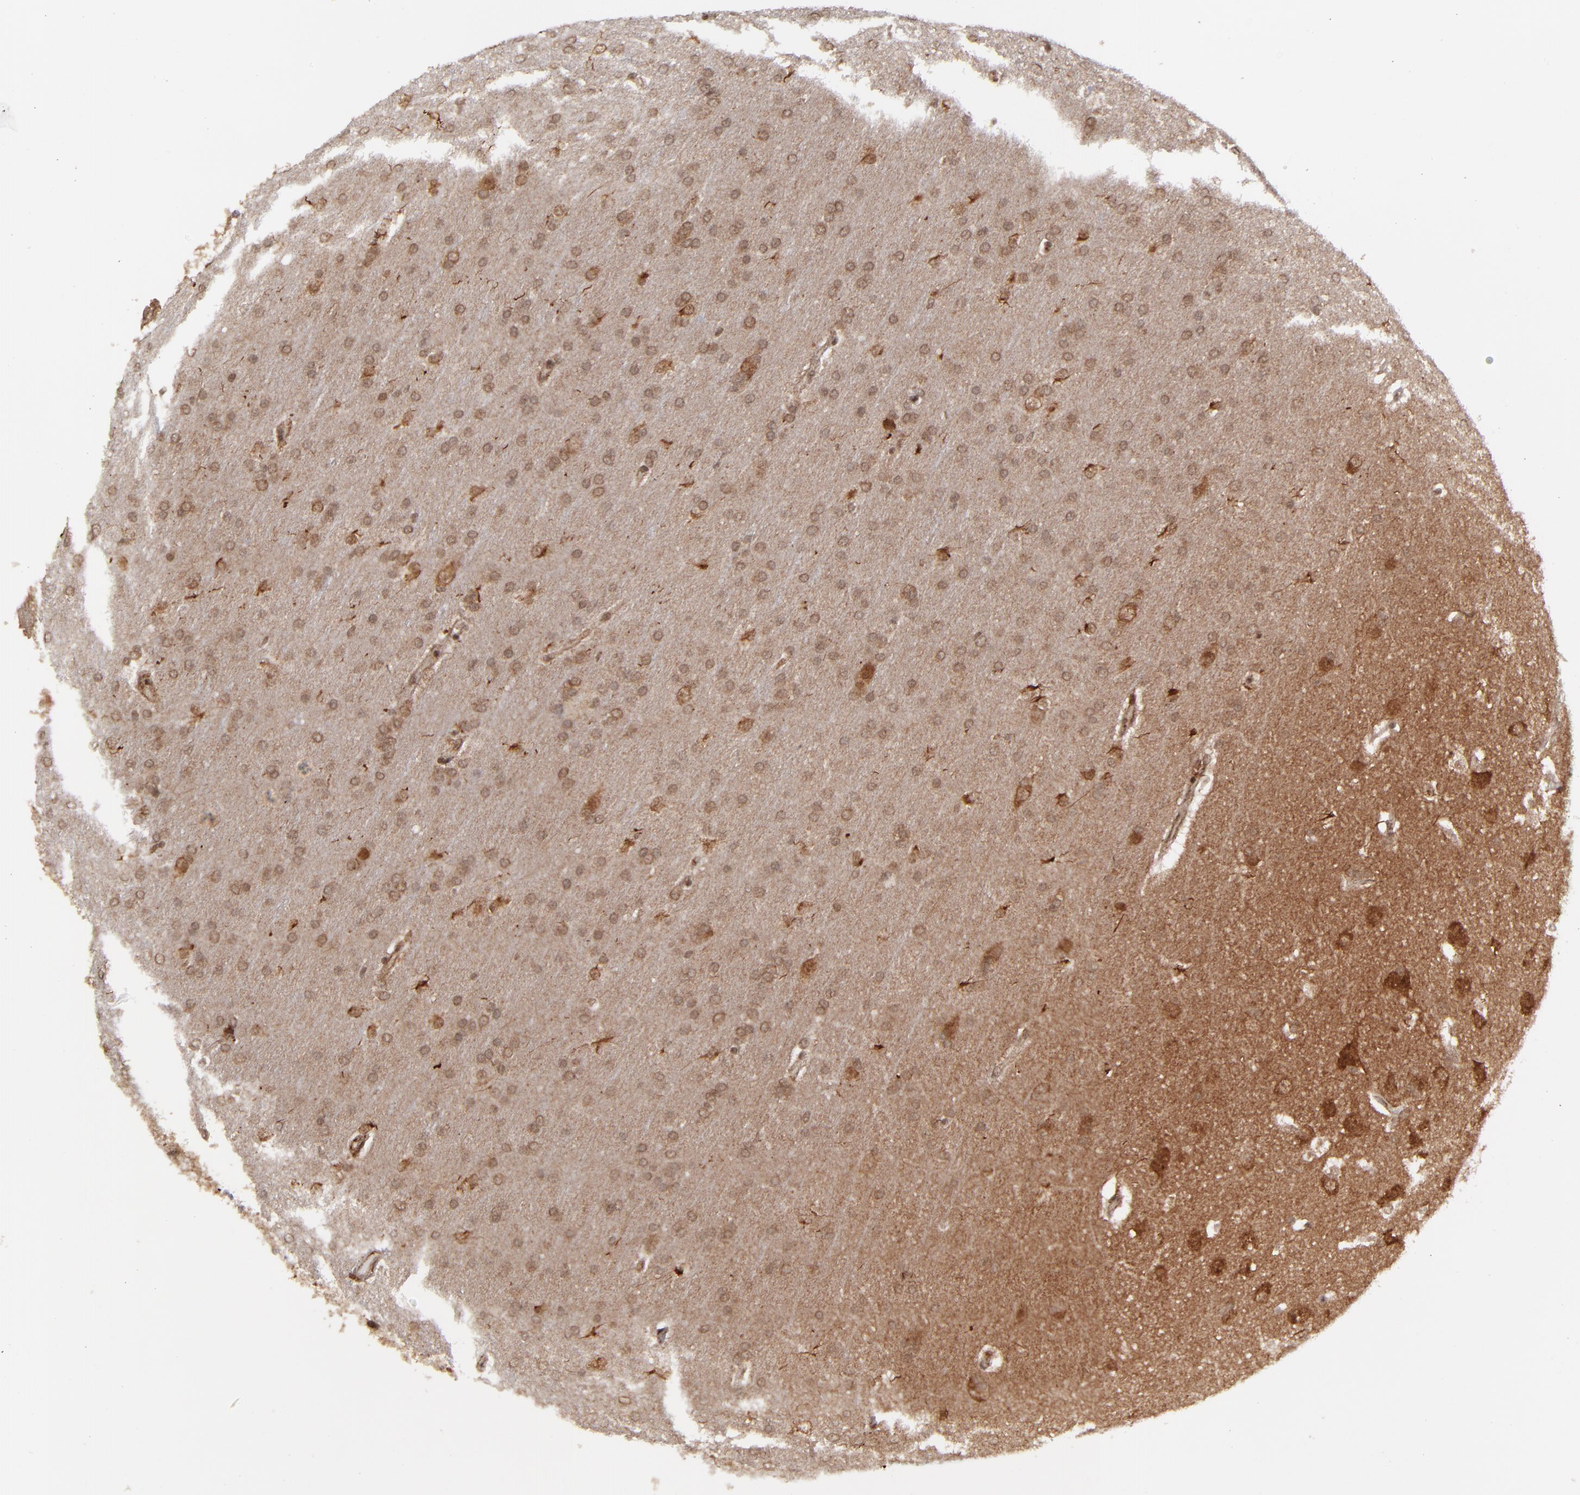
{"staining": {"intensity": "moderate", "quantity": ">75%", "location": "cytoplasmic/membranous,nuclear"}, "tissue": "glioma", "cell_type": "Tumor cells", "image_type": "cancer", "snomed": [{"axis": "morphology", "description": "Glioma, malignant, Low grade"}, {"axis": "topography", "description": "Brain"}], "caption": "Brown immunohistochemical staining in human glioma shows moderate cytoplasmic/membranous and nuclear positivity in about >75% of tumor cells.", "gene": "RGS6", "patient": {"sex": "female", "age": 32}}